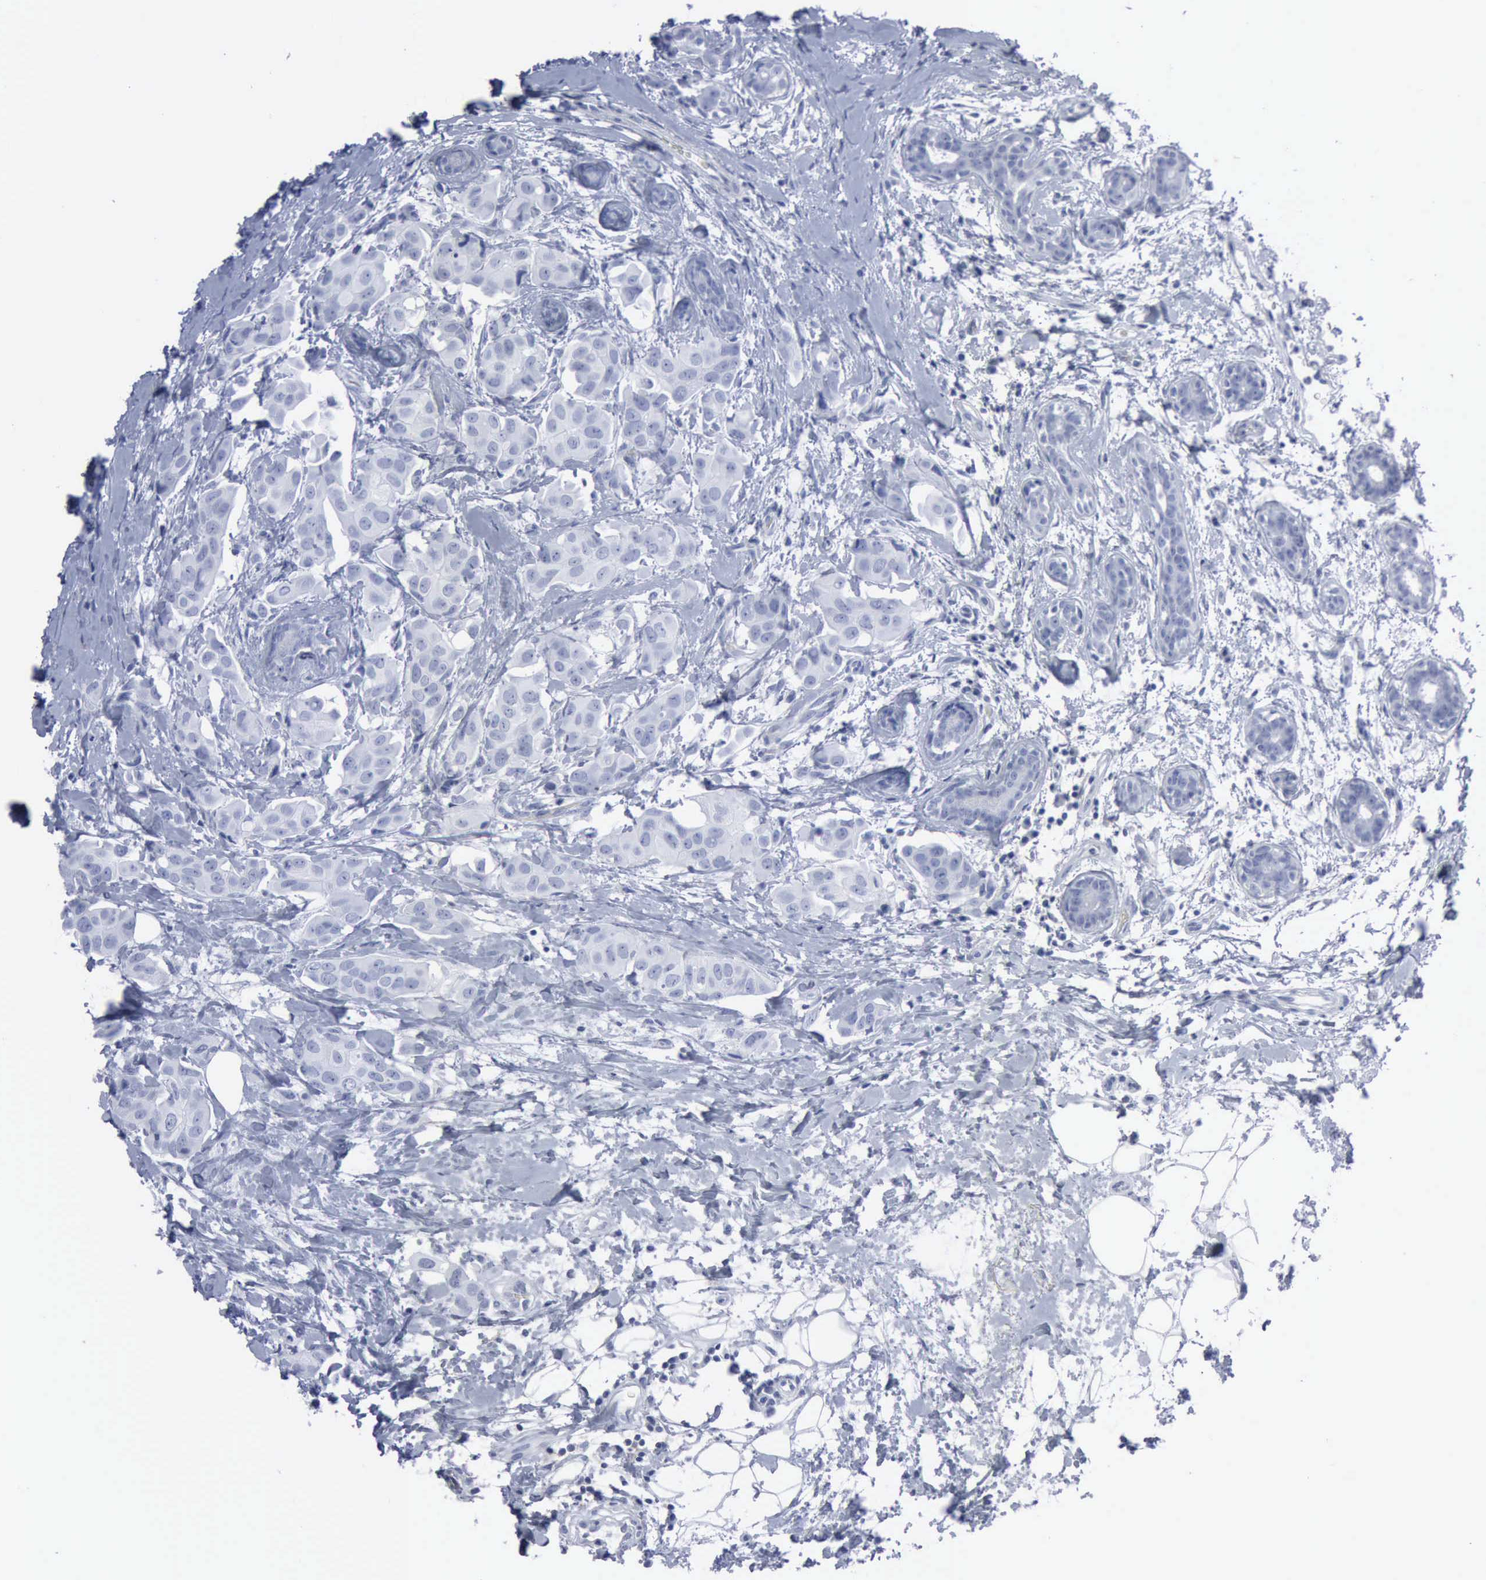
{"staining": {"intensity": "negative", "quantity": "none", "location": "none"}, "tissue": "breast cancer", "cell_type": "Tumor cells", "image_type": "cancer", "snomed": [{"axis": "morphology", "description": "Duct carcinoma"}, {"axis": "topography", "description": "Breast"}], "caption": "Immunohistochemistry image of neoplastic tissue: breast cancer (intraductal carcinoma) stained with DAB (3,3'-diaminobenzidine) demonstrates no significant protein staining in tumor cells. (IHC, brightfield microscopy, high magnification).", "gene": "VCAM1", "patient": {"sex": "female", "age": 40}}